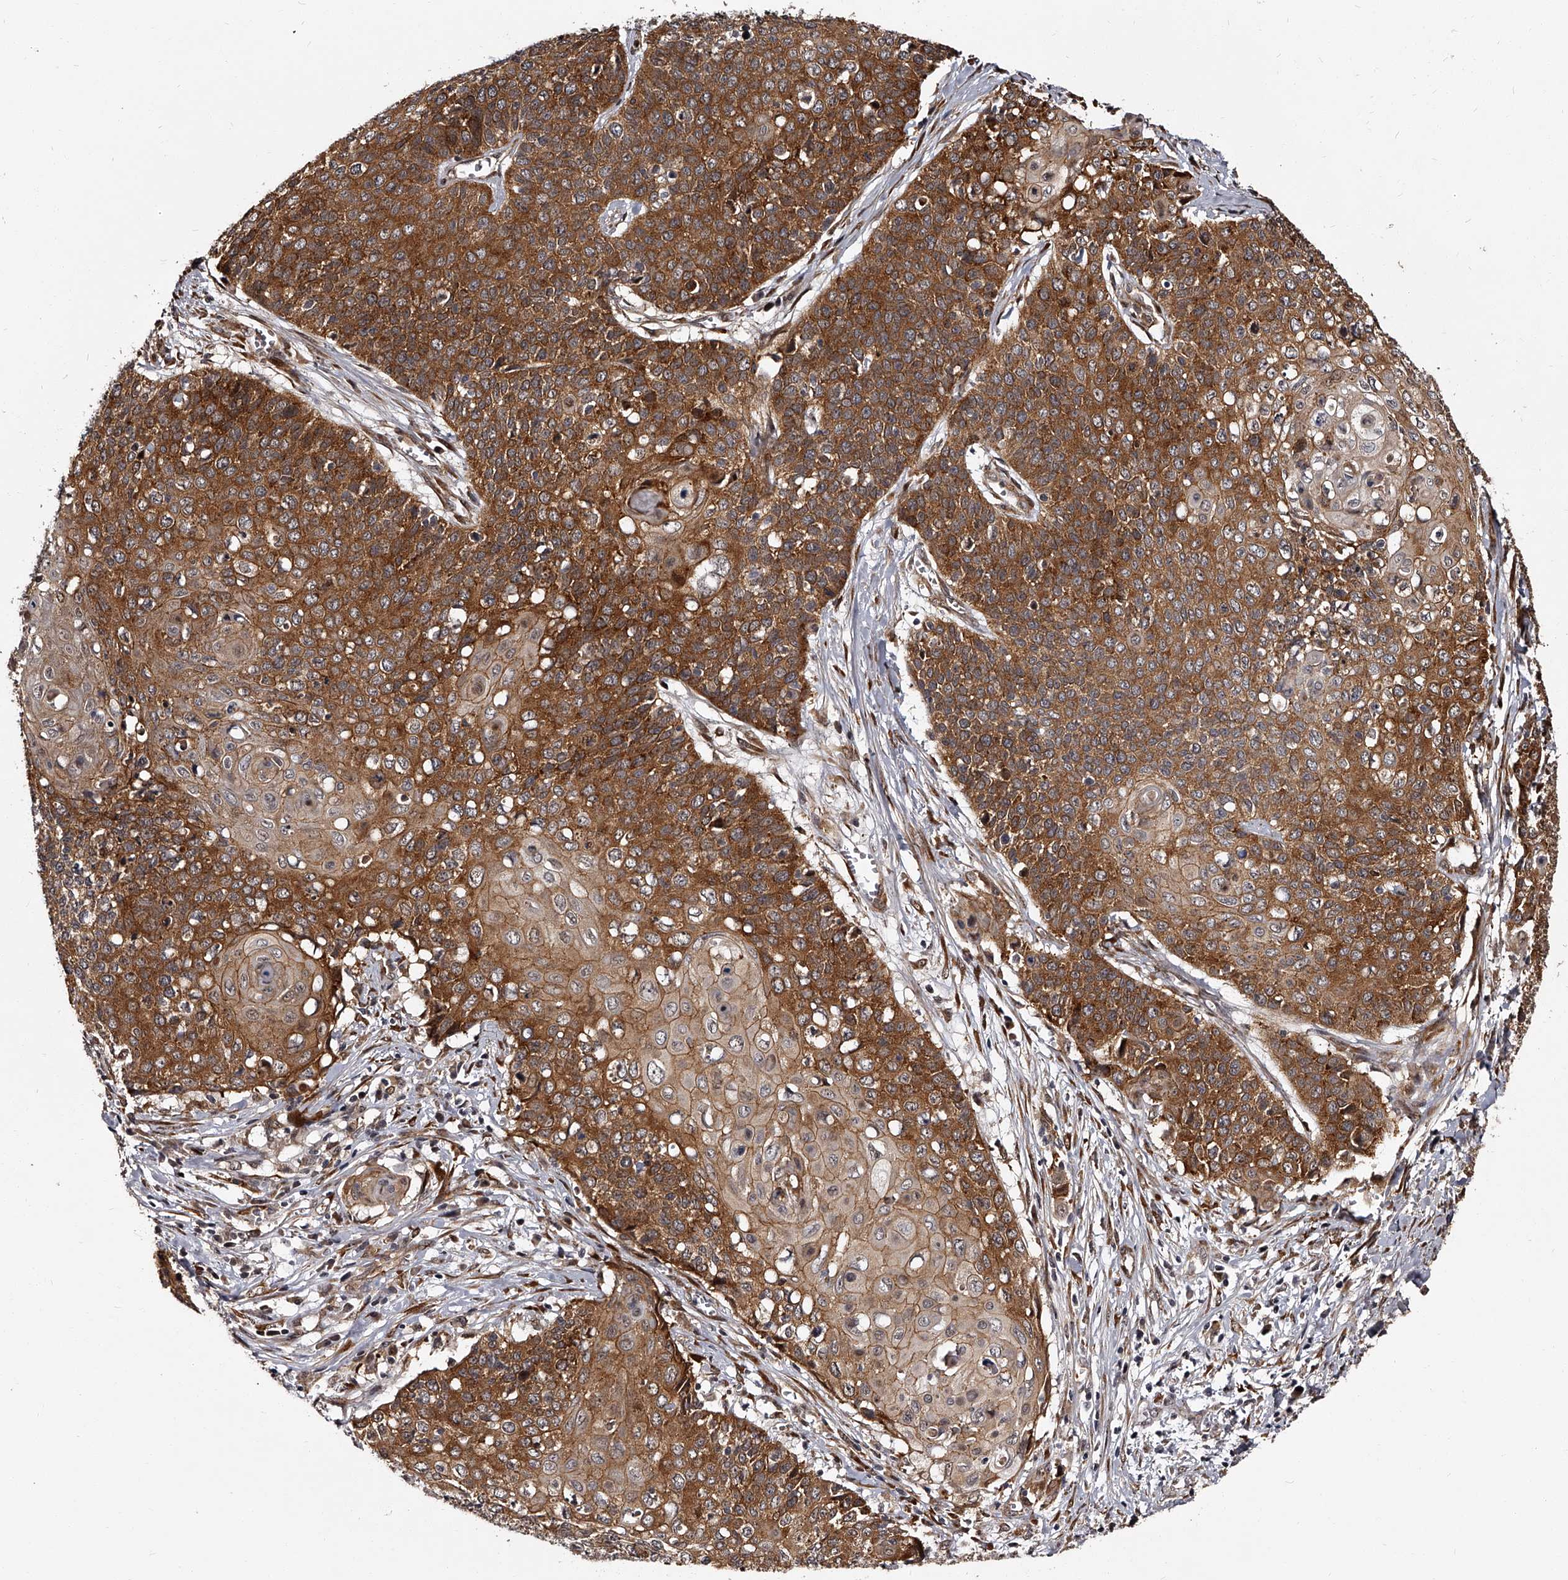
{"staining": {"intensity": "strong", "quantity": ">75%", "location": "cytoplasmic/membranous"}, "tissue": "cervical cancer", "cell_type": "Tumor cells", "image_type": "cancer", "snomed": [{"axis": "morphology", "description": "Squamous cell carcinoma, NOS"}, {"axis": "topography", "description": "Cervix"}], "caption": "Immunohistochemical staining of human cervical squamous cell carcinoma displays high levels of strong cytoplasmic/membranous protein staining in about >75% of tumor cells.", "gene": "RSC1A1", "patient": {"sex": "female", "age": 39}}